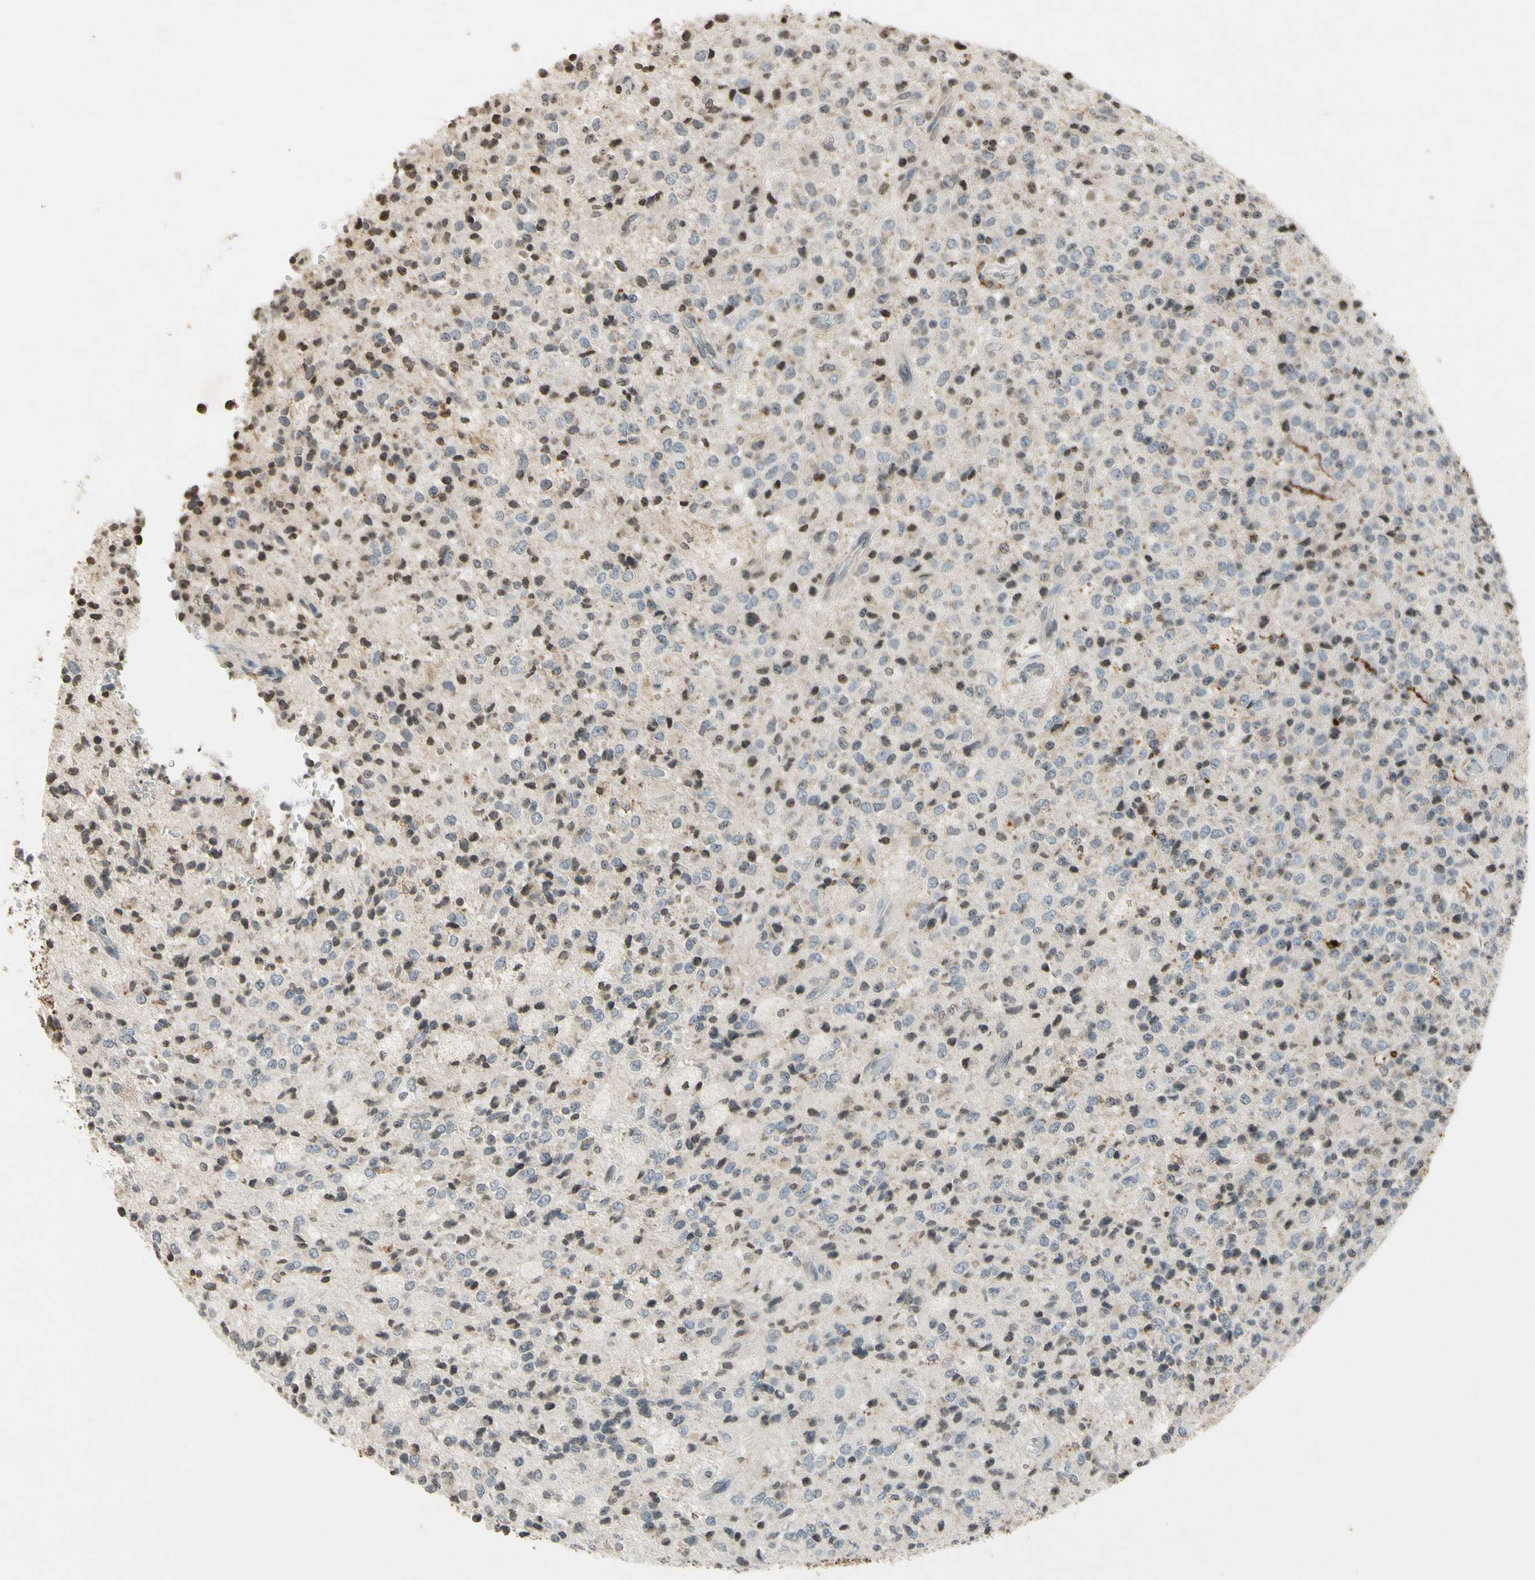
{"staining": {"intensity": "weak", "quantity": ">75%", "location": "cytoplasmic/membranous"}, "tissue": "glioma", "cell_type": "Tumor cells", "image_type": "cancer", "snomed": [{"axis": "morphology", "description": "Glioma, malignant, High grade"}, {"axis": "topography", "description": "pancreas cauda"}], "caption": "High-grade glioma (malignant) stained with a protein marker reveals weak staining in tumor cells.", "gene": "CLDN11", "patient": {"sex": "male", "age": 60}}